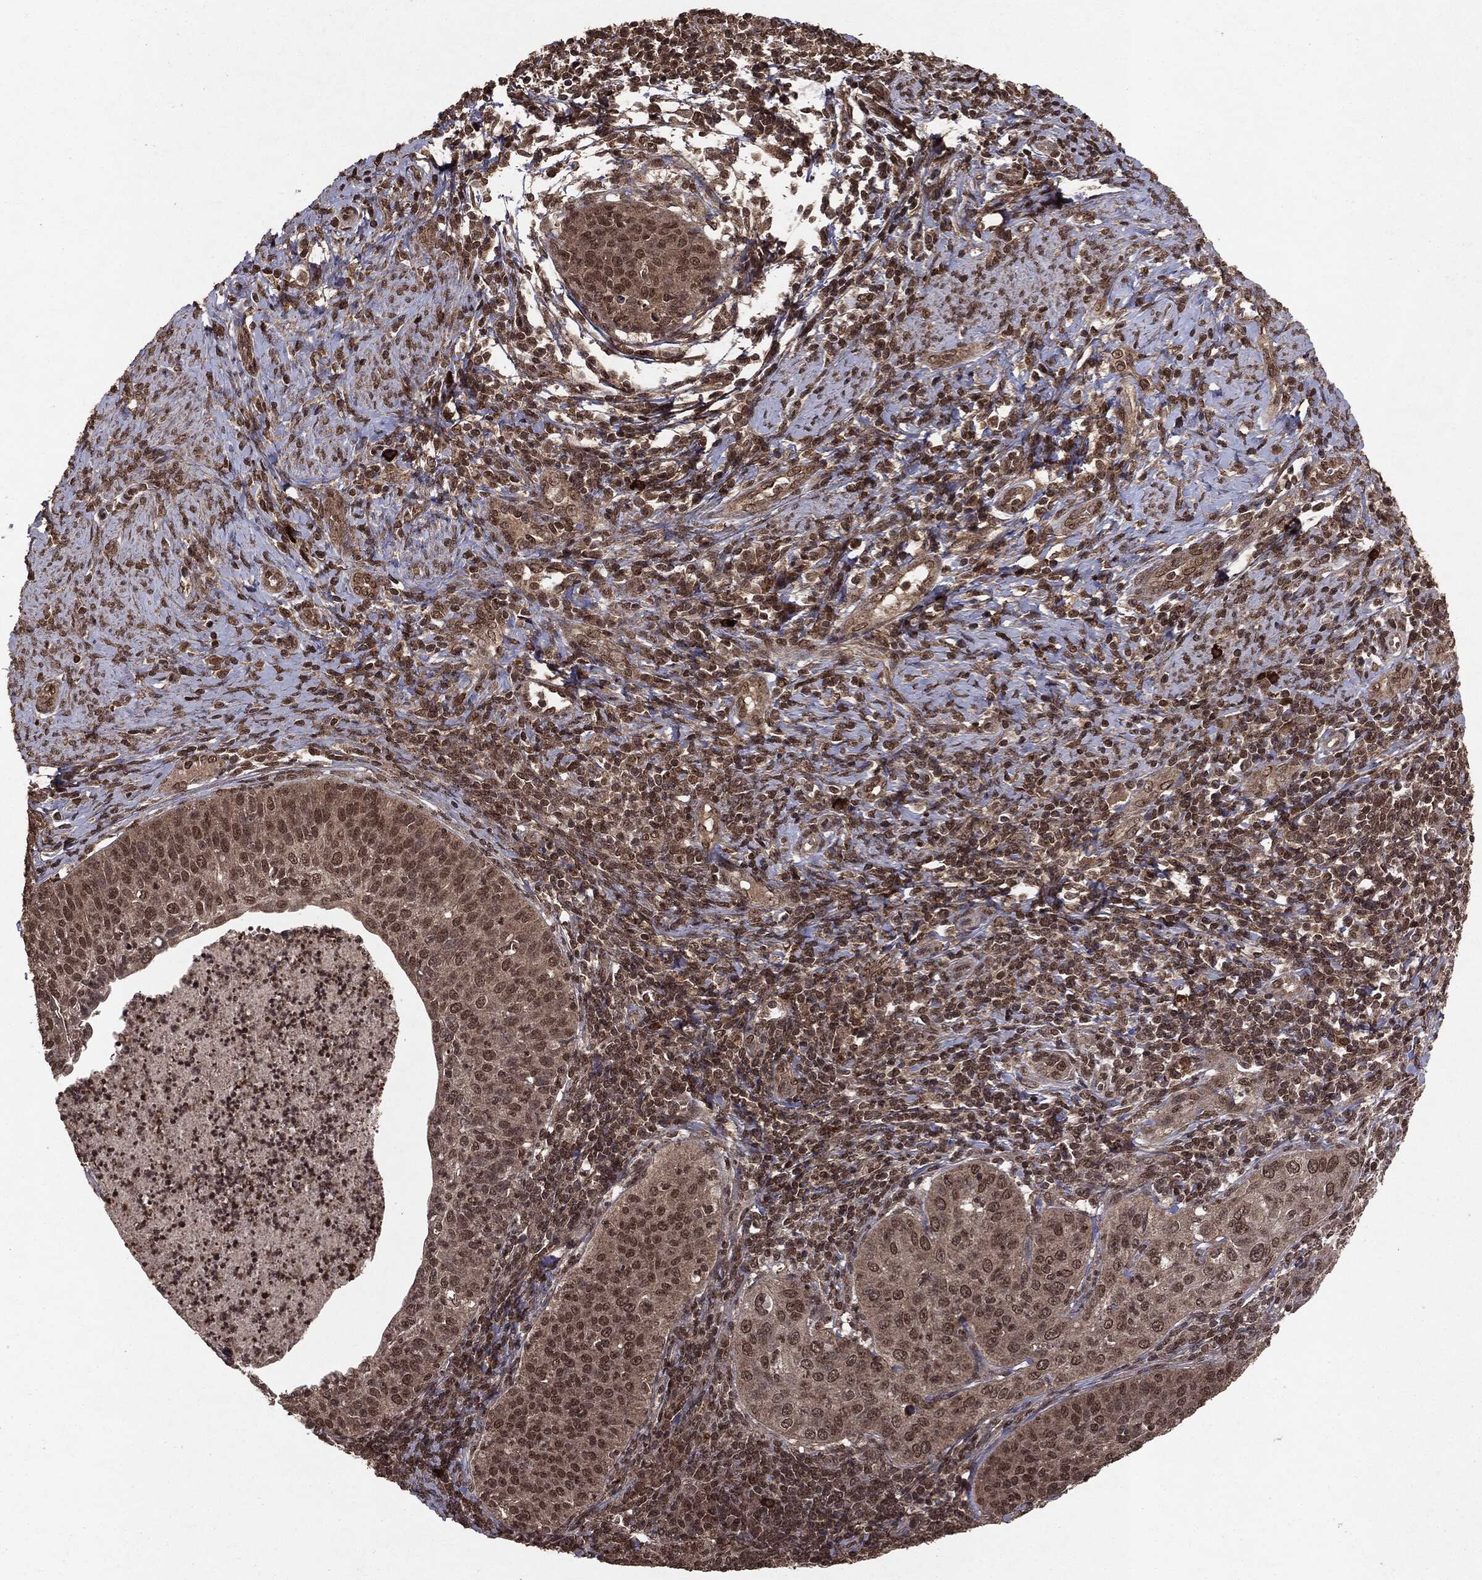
{"staining": {"intensity": "moderate", "quantity": ">75%", "location": "nuclear"}, "tissue": "cervical cancer", "cell_type": "Tumor cells", "image_type": "cancer", "snomed": [{"axis": "morphology", "description": "Squamous cell carcinoma, NOS"}, {"axis": "topography", "description": "Cervix"}], "caption": "Immunohistochemical staining of human squamous cell carcinoma (cervical) exhibits moderate nuclear protein staining in about >75% of tumor cells.", "gene": "PEBP1", "patient": {"sex": "female", "age": 30}}